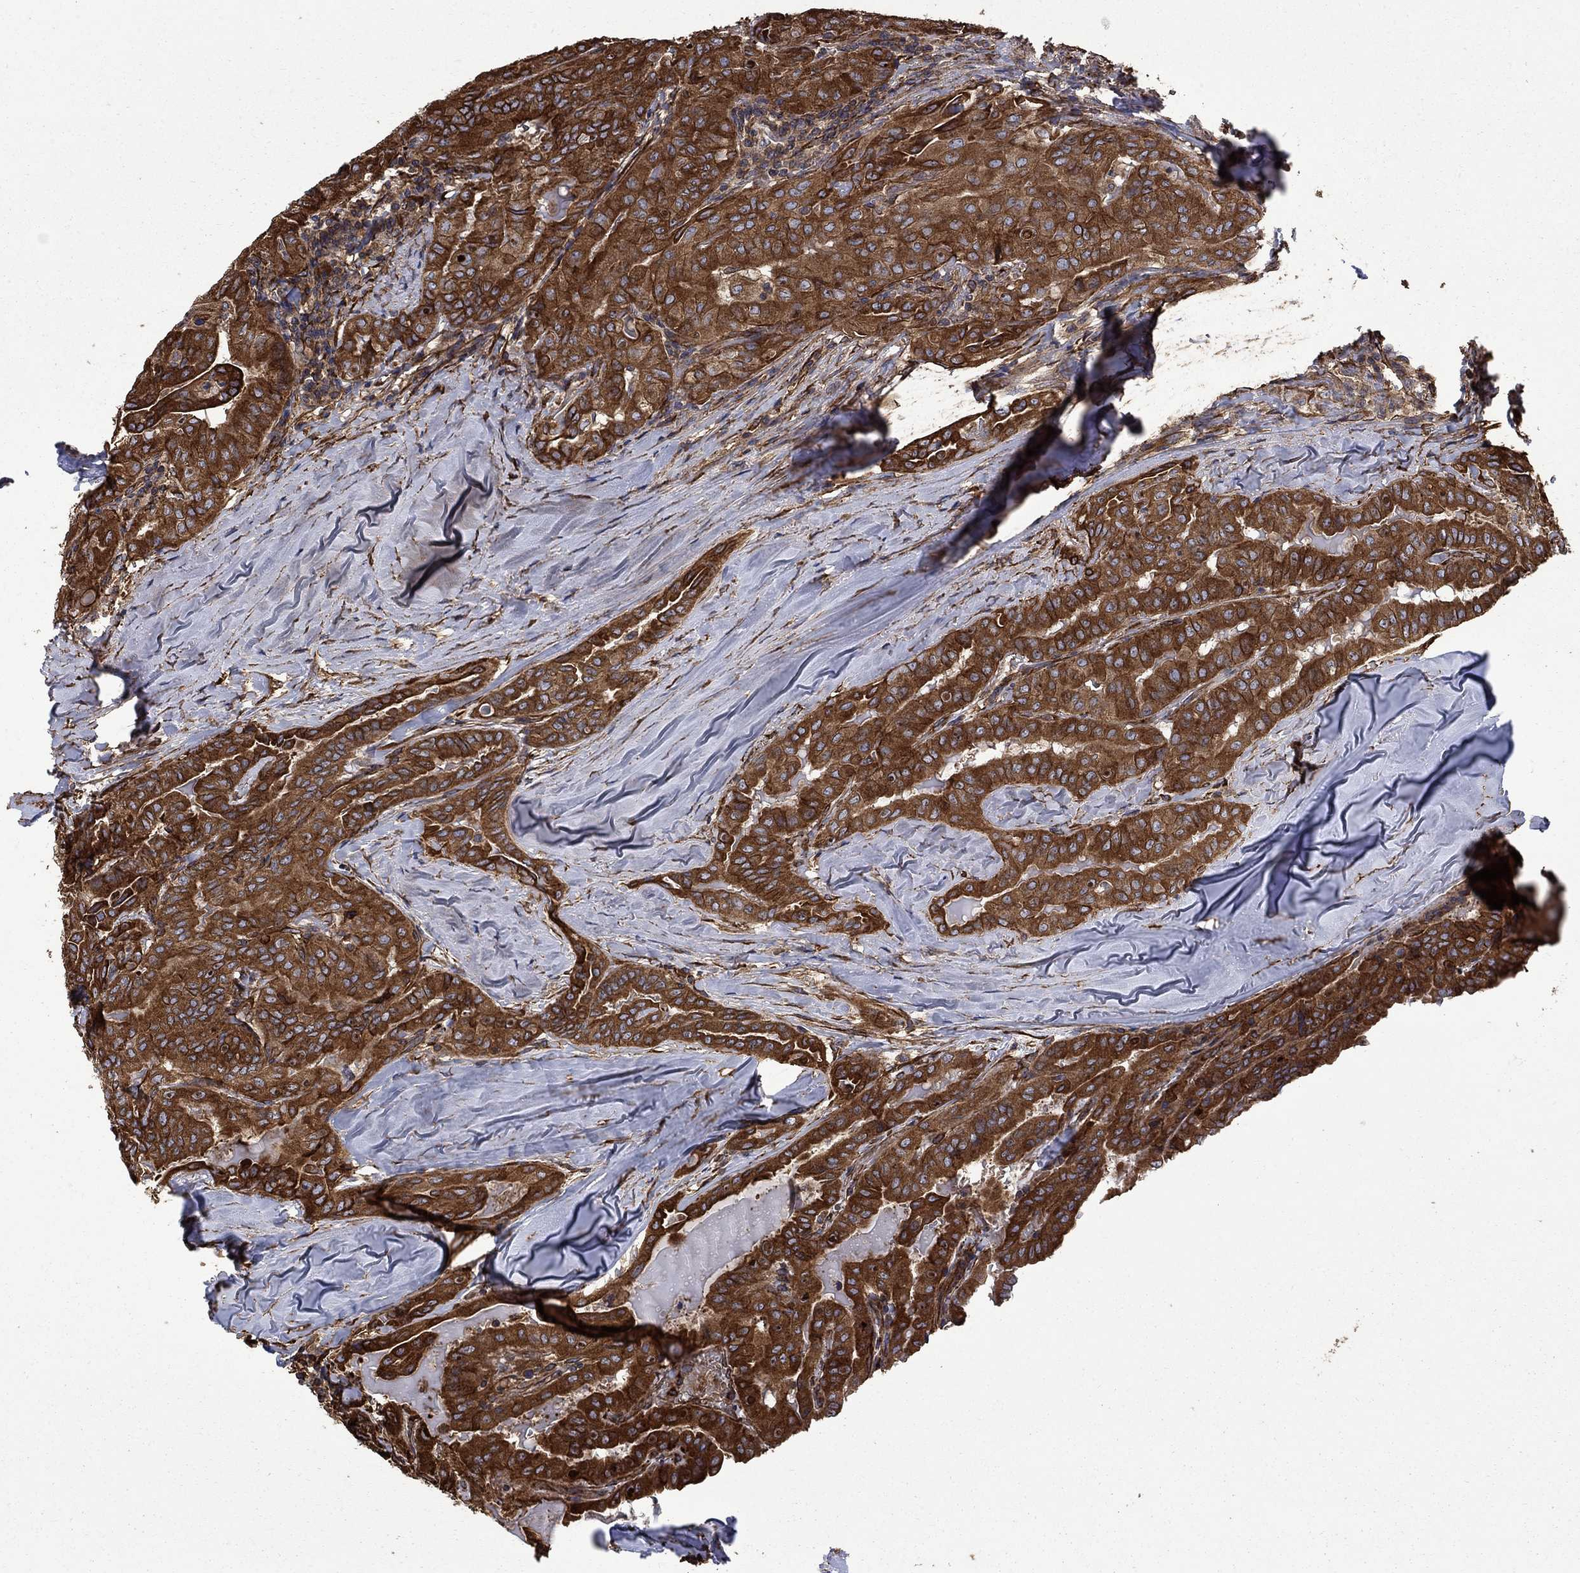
{"staining": {"intensity": "strong", "quantity": ">75%", "location": "cytoplasmic/membranous"}, "tissue": "thyroid cancer", "cell_type": "Tumor cells", "image_type": "cancer", "snomed": [{"axis": "morphology", "description": "Papillary adenocarcinoma, NOS"}, {"axis": "topography", "description": "Thyroid gland"}], "caption": "Thyroid cancer stained with a brown dye shows strong cytoplasmic/membranous positive positivity in about >75% of tumor cells.", "gene": "CUTC", "patient": {"sex": "female", "age": 68}}